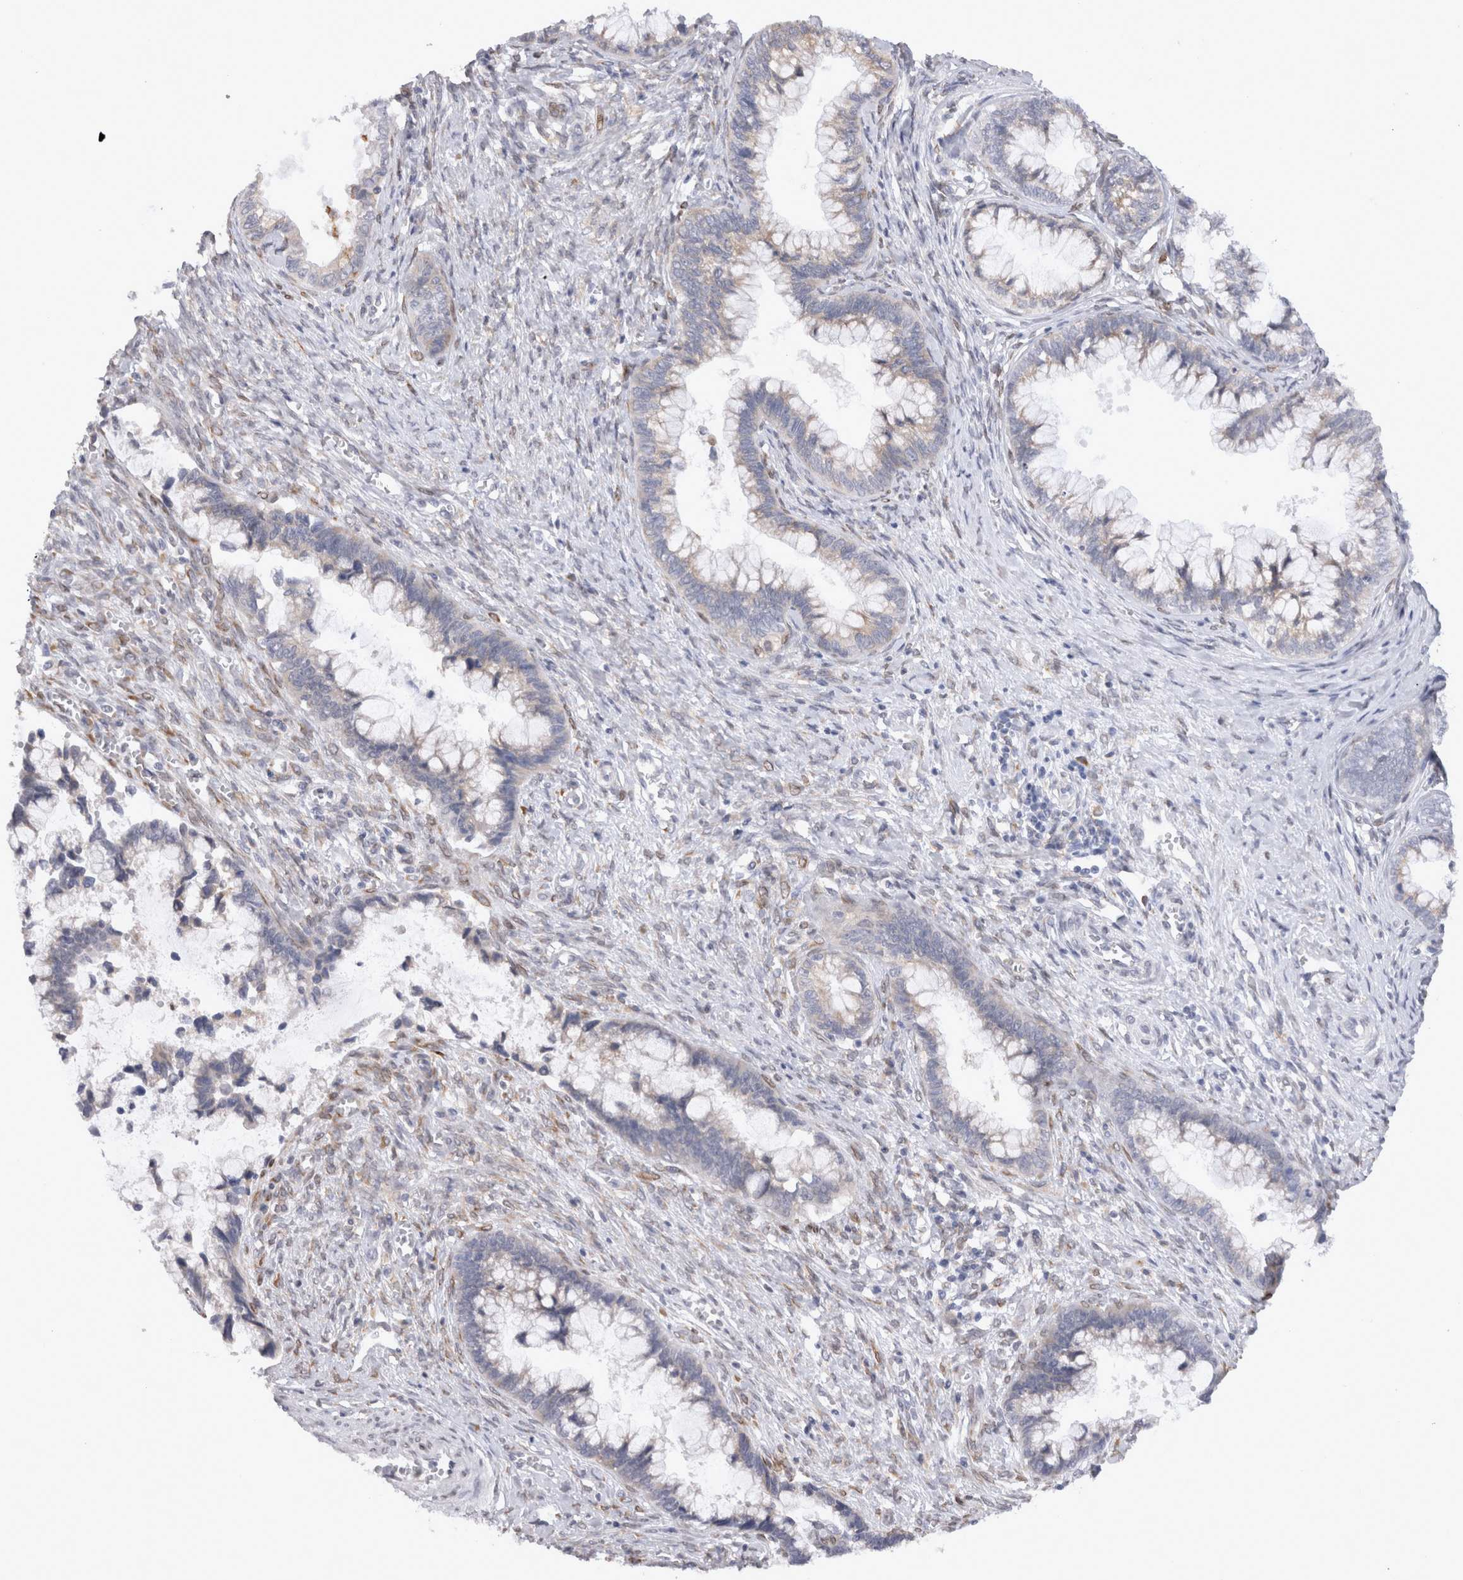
{"staining": {"intensity": "weak", "quantity": "<25%", "location": "cytoplasmic/membranous"}, "tissue": "cervical cancer", "cell_type": "Tumor cells", "image_type": "cancer", "snomed": [{"axis": "morphology", "description": "Adenocarcinoma, NOS"}, {"axis": "topography", "description": "Cervix"}], "caption": "A histopathology image of cervical cancer (adenocarcinoma) stained for a protein exhibits no brown staining in tumor cells. (Stains: DAB IHC with hematoxylin counter stain, Microscopy: brightfield microscopy at high magnification).", "gene": "VCPIP1", "patient": {"sex": "female", "age": 44}}